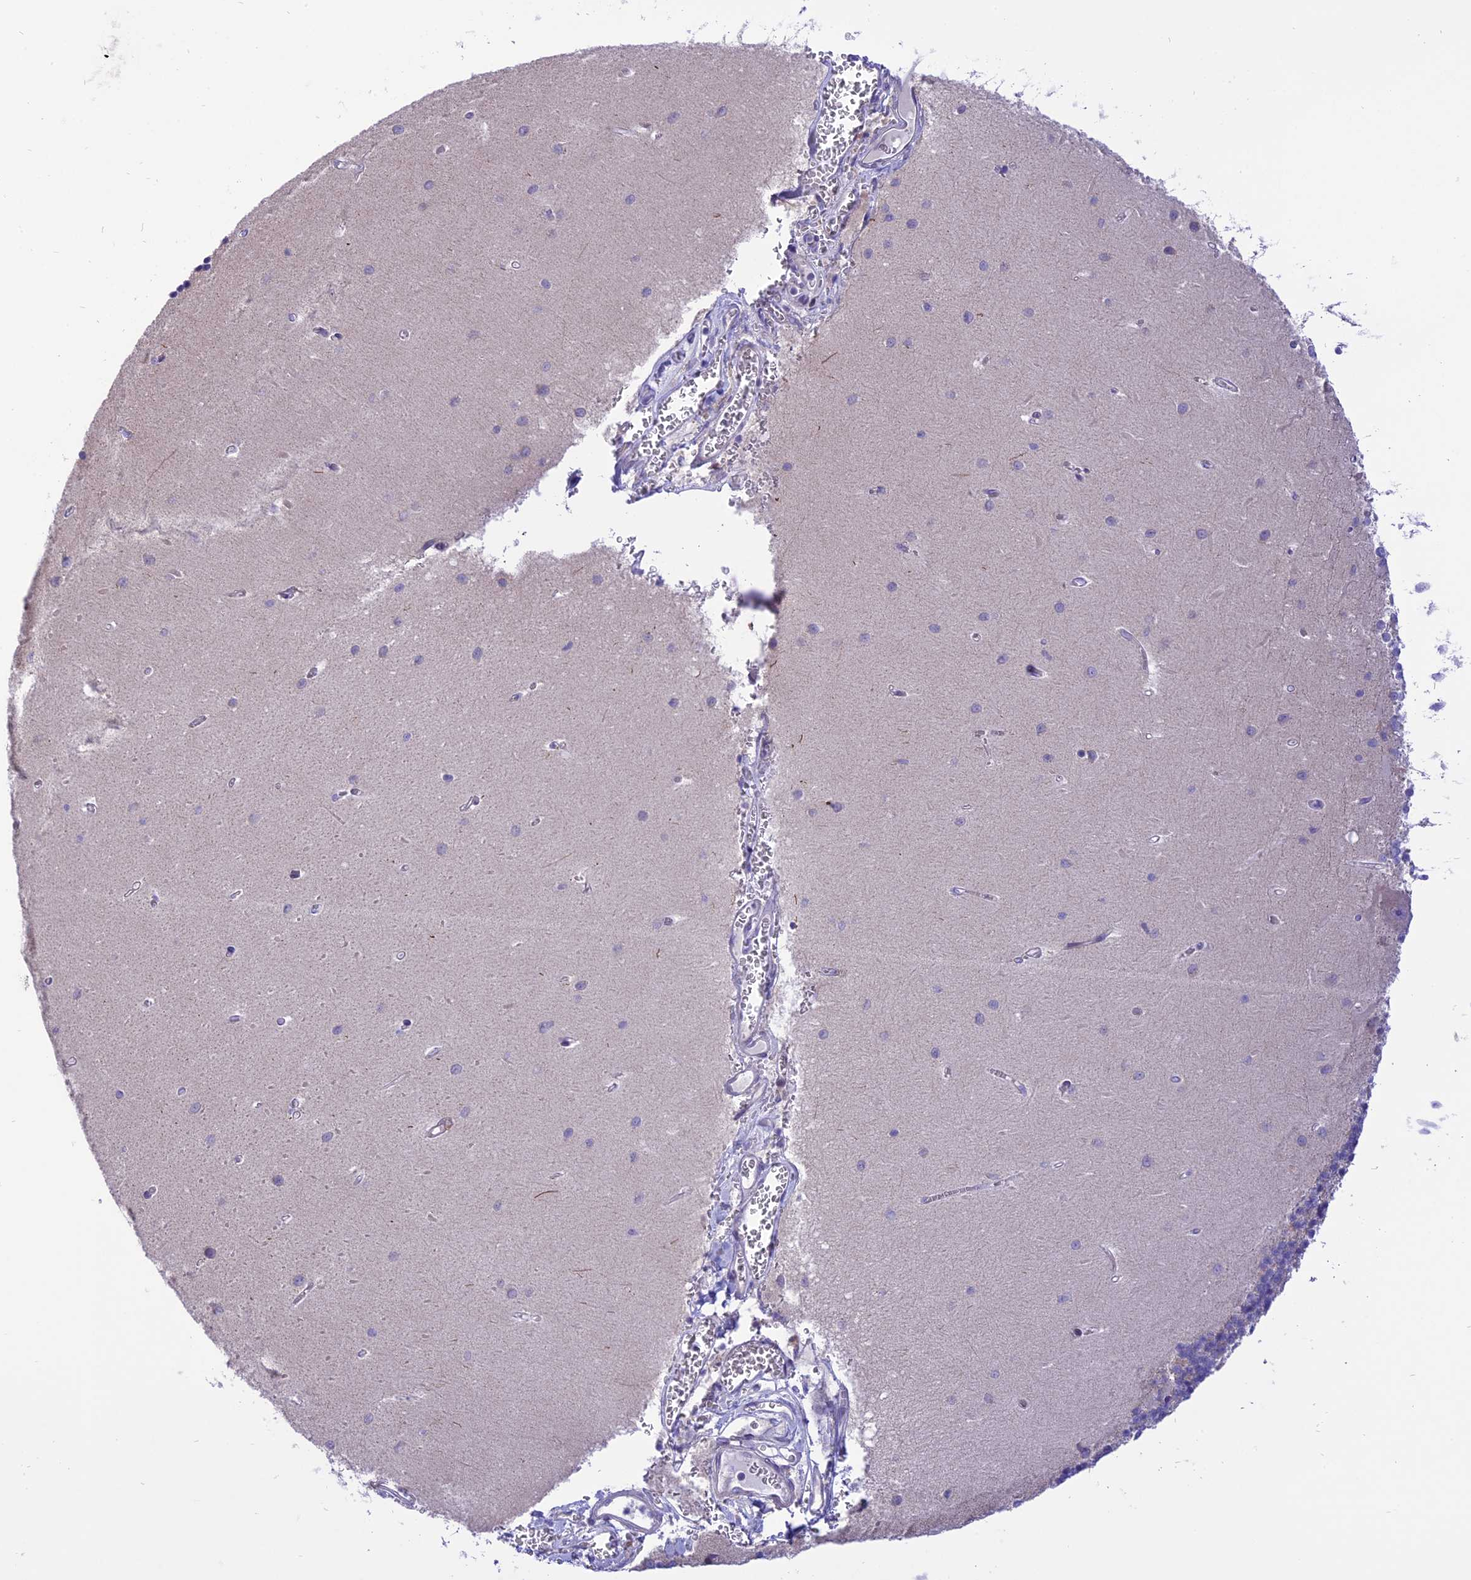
{"staining": {"intensity": "moderate", "quantity": "25%-75%", "location": "cytoplasmic/membranous"}, "tissue": "cerebellum", "cell_type": "Cells in granular layer", "image_type": "normal", "snomed": [{"axis": "morphology", "description": "Normal tissue, NOS"}, {"axis": "topography", "description": "Cerebellum"}], "caption": "Immunohistochemical staining of benign cerebellum reveals 25%-75% levels of moderate cytoplasmic/membranous protein positivity in approximately 25%-75% of cells in granular layer.", "gene": "ARMCX6", "patient": {"sex": "male", "age": 37}}